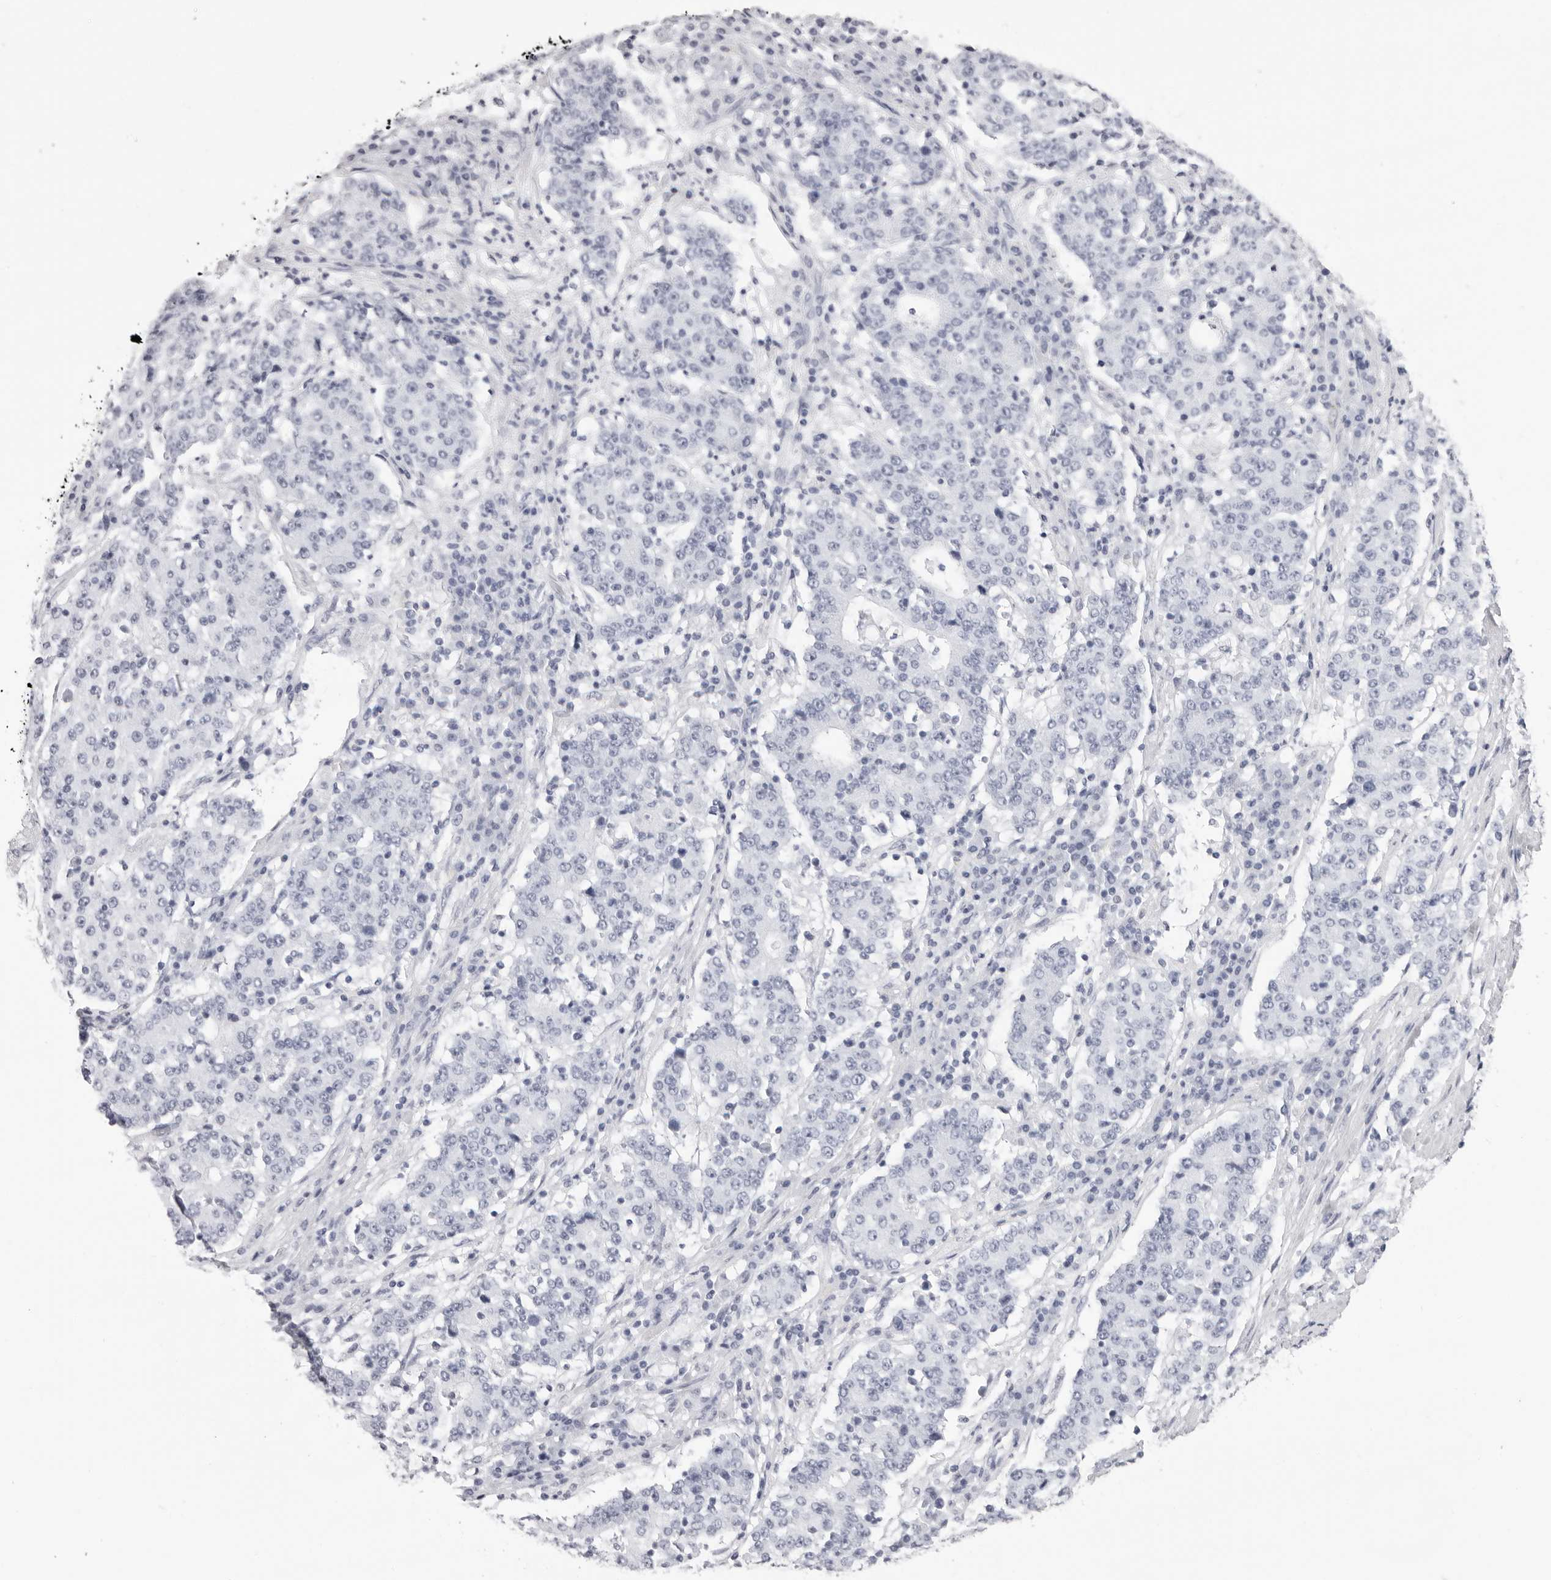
{"staining": {"intensity": "negative", "quantity": "none", "location": "none"}, "tissue": "stomach cancer", "cell_type": "Tumor cells", "image_type": "cancer", "snomed": [{"axis": "morphology", "description": "Adenocarcinoma, NOS"}, {"axis": "topography", "description": "Stomach"}], "caption": "Stomach cancer stained for a protein using immunohistochemistry (IHC) displays no staining tumor cells.", "gene": "RHO", "patient": {"sex": "male", "age": 59}}